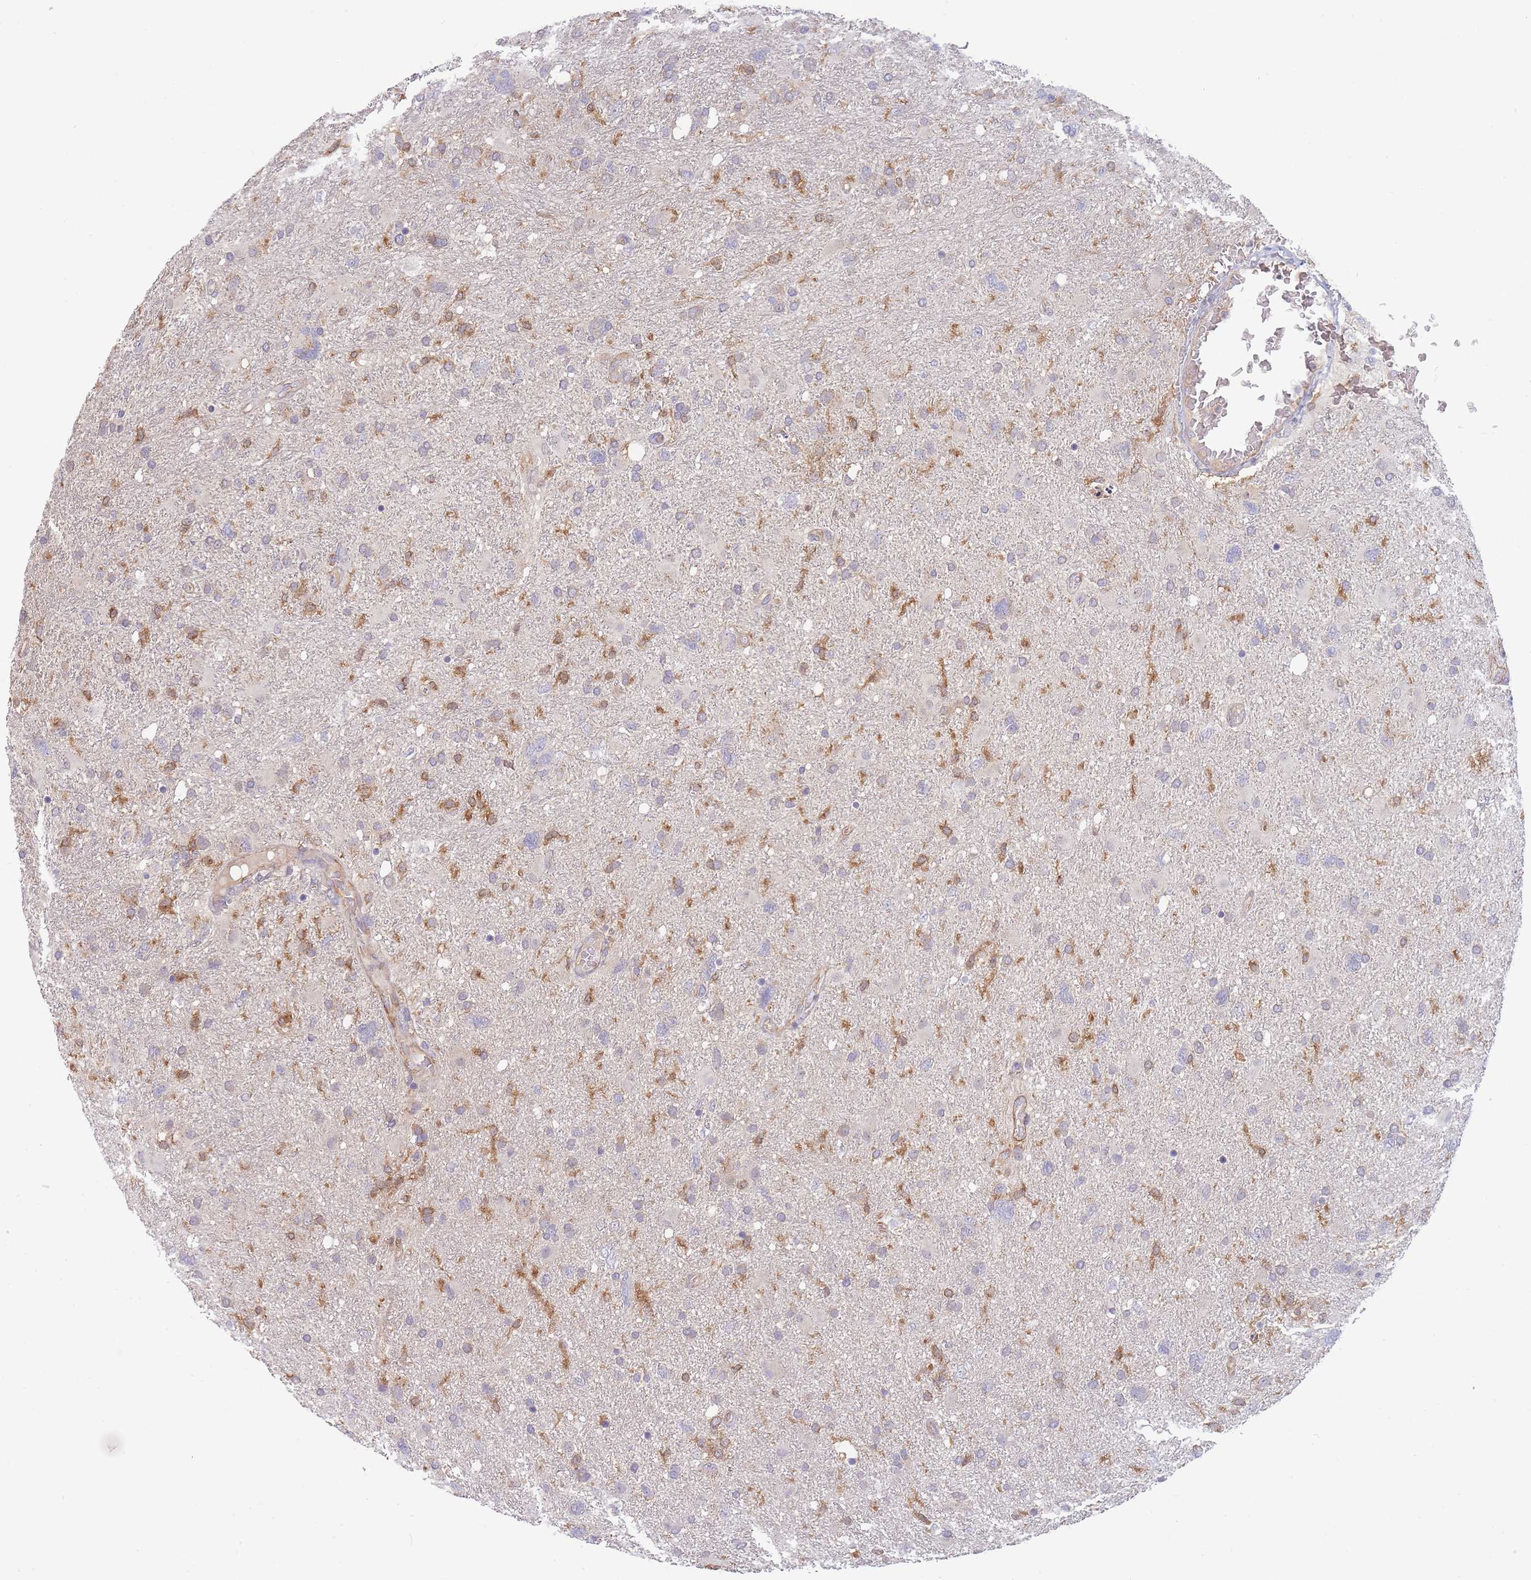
{"staining": {"intensity": "negative", "quantity": "none", "location": "none"}, "tissue": "glioma", "cell_type": "Tumor cells", "image_type": "cancer", "snomed": [{"axis": "morphology", "description": "Glioma, malignant, High grade"}, {"axis": "topography", "description": "Brain"}], "caption": "Immunohistochemical staining of malignant high-grade glioma shows no significant staining in tumor cells.", "gene": "NDUFAF5", "patient": {"sex": "male", "age": 61}}